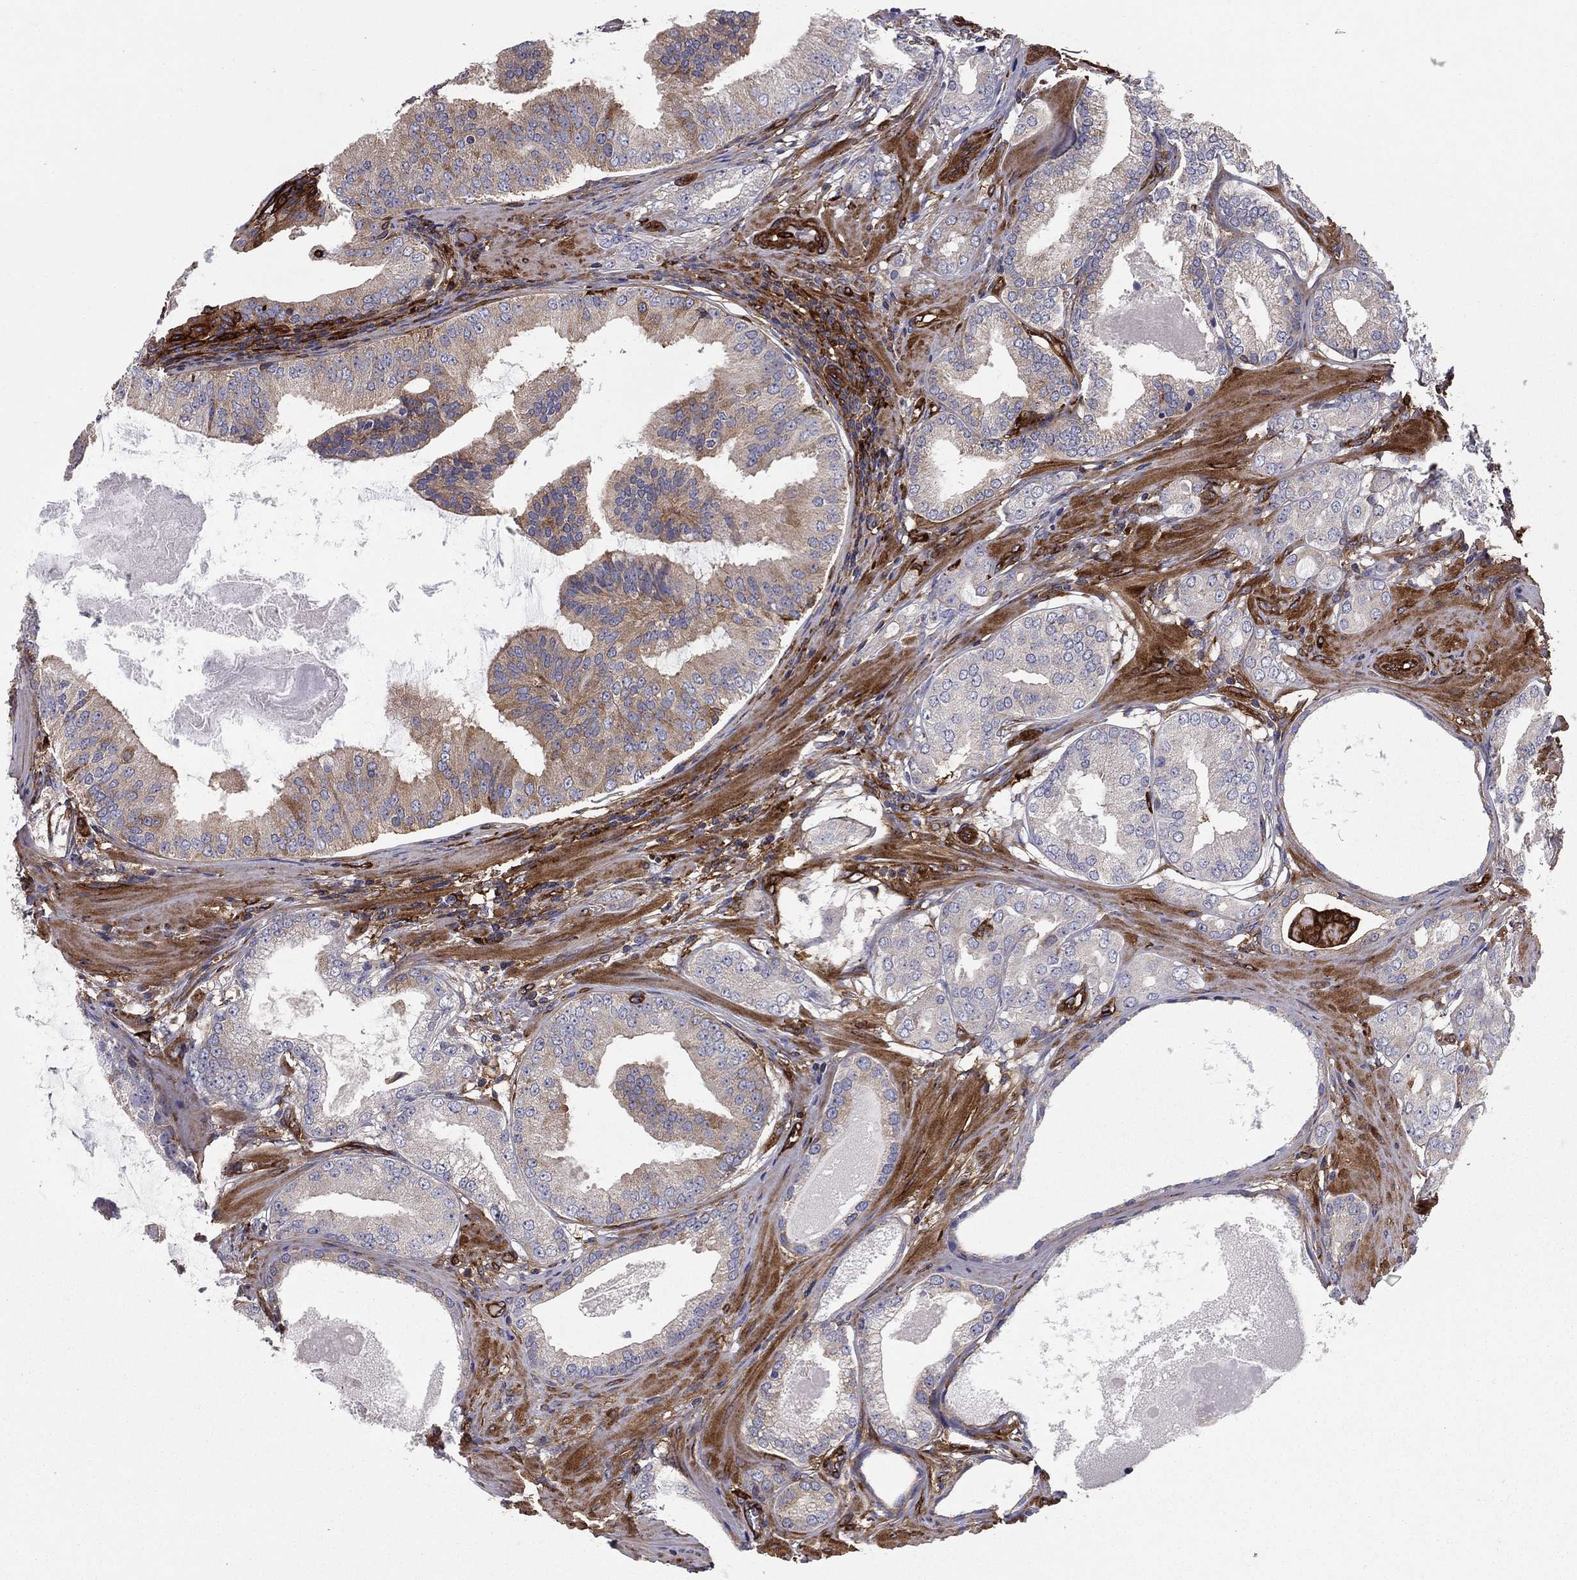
{"staining": {"intensity": "weak", "quantity": "25%-75%", "location": "cytoplasmic/membranous"}, "tissue": "prostate cancer", "cell_type": "Tumor cells", "image_type": "cancer", "snomed": [{"axis": "morphology", "description": "Adenocarcinoma, High grade"}, {"axis": "topography", "description": "Prostate and seminal vesicle, NOS"}], "caption": "Prostate cancer stained with DAB immunohistochemistry (IHC) shows low levels of weak cytoplasmic/membranous staining in approximately 25%-75% of tumor cells. Immunohistochemistry stains the protein in brown and the nuclei are stained blue.", "gene": "EHBP1L1", "patient": {"sex": "male", "age": 62}}